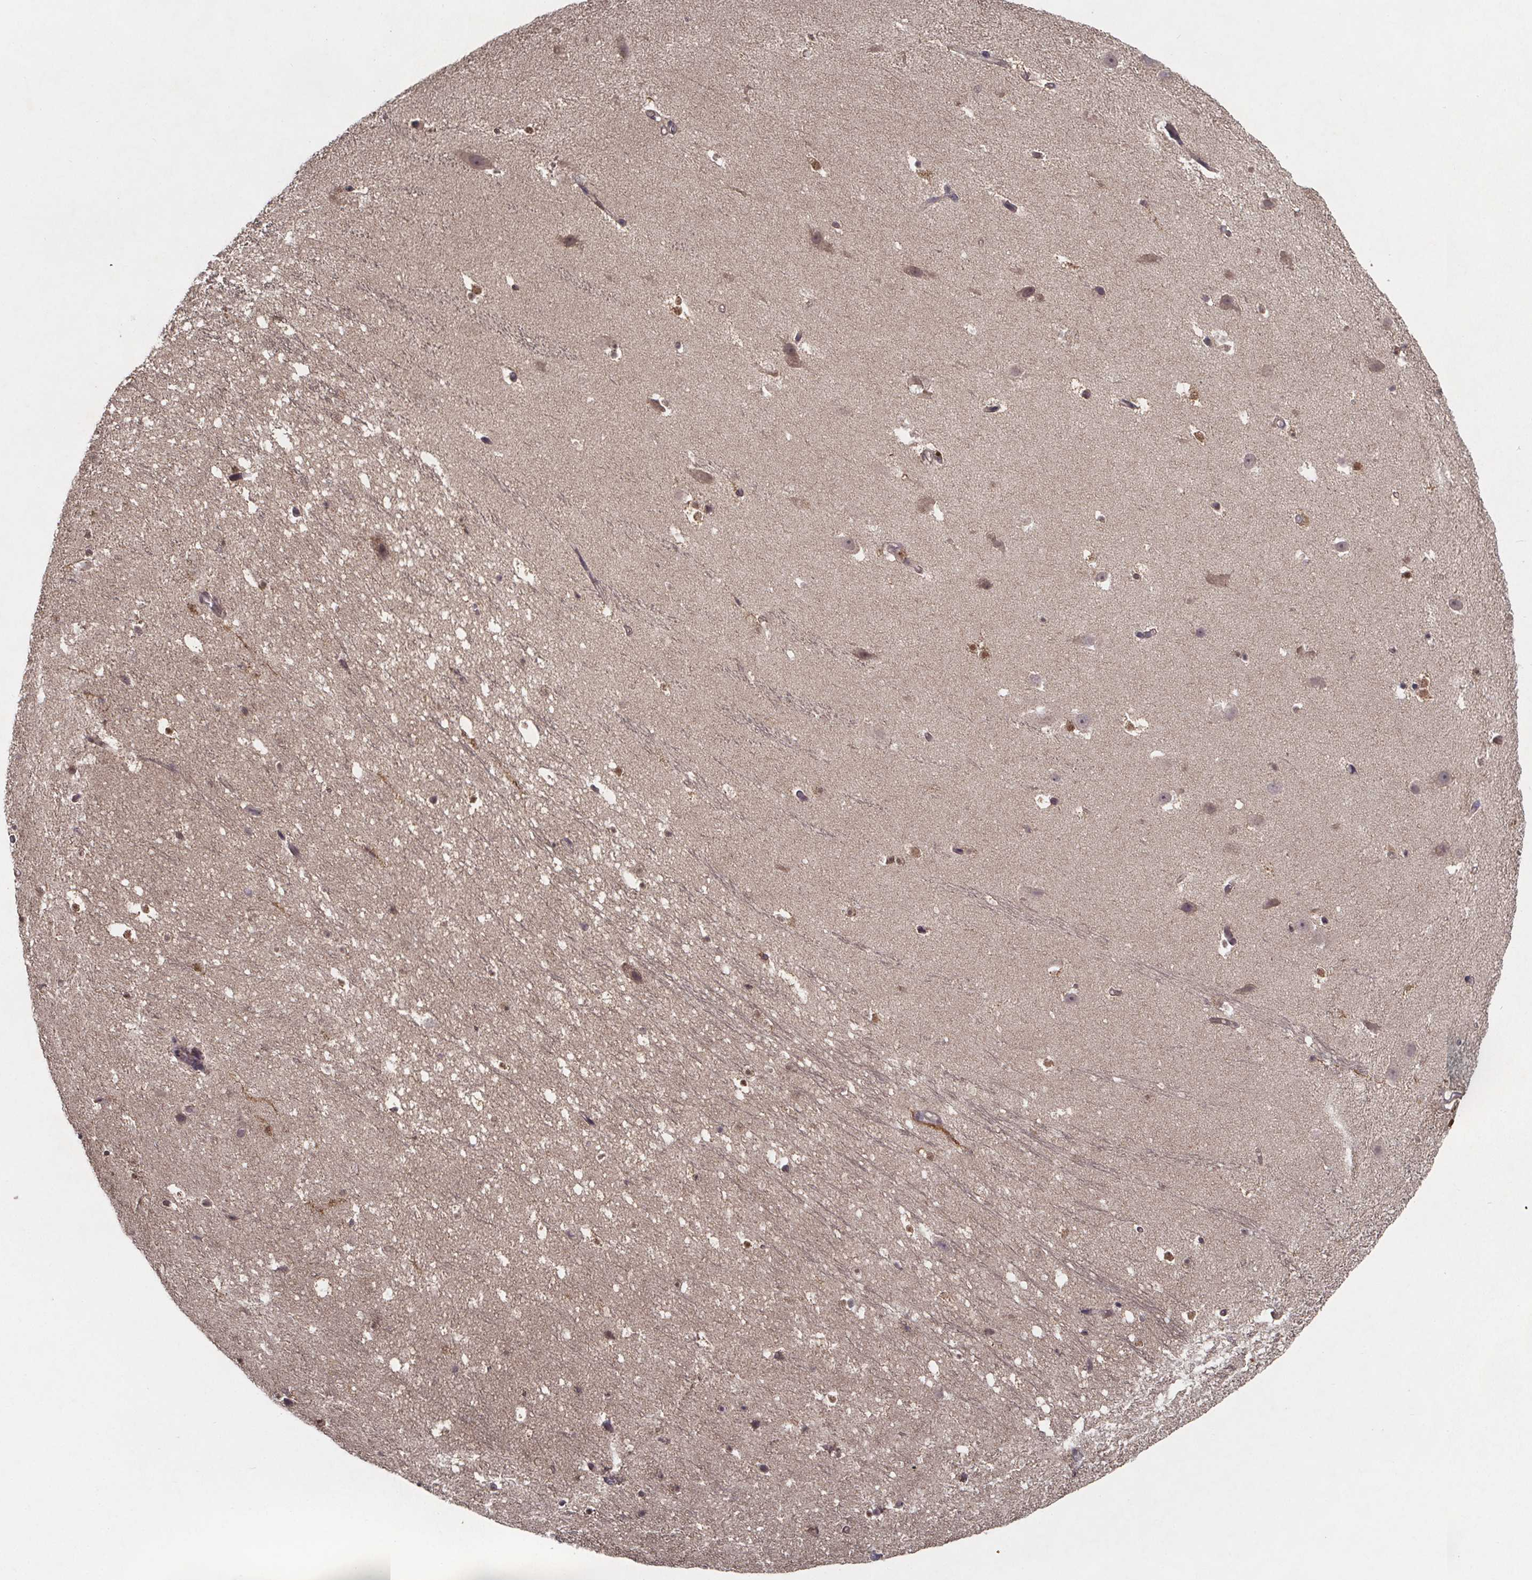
{"staining": {"intensity": "negative", "quantity": "none", "location": "none"}, "tissue": "hippocampus", "cell_type": "Glial cells", "image_type": "normal", "snomed": [{"axis": "morphology", "description": "Normal tissue, NOS"}, {"axis": "topography", "description": "Hippocampus"}], "caption": "An IHC histopathology image of normal hippocampus is shown. There is no staining in glial cells of hippocampus. (DAB (3,3'-diaminobenzidine) immunohistochemistry (IHC), high magnification).", "gene": "FN3KRP", "patient": {"sex": "male", "age": 26}}